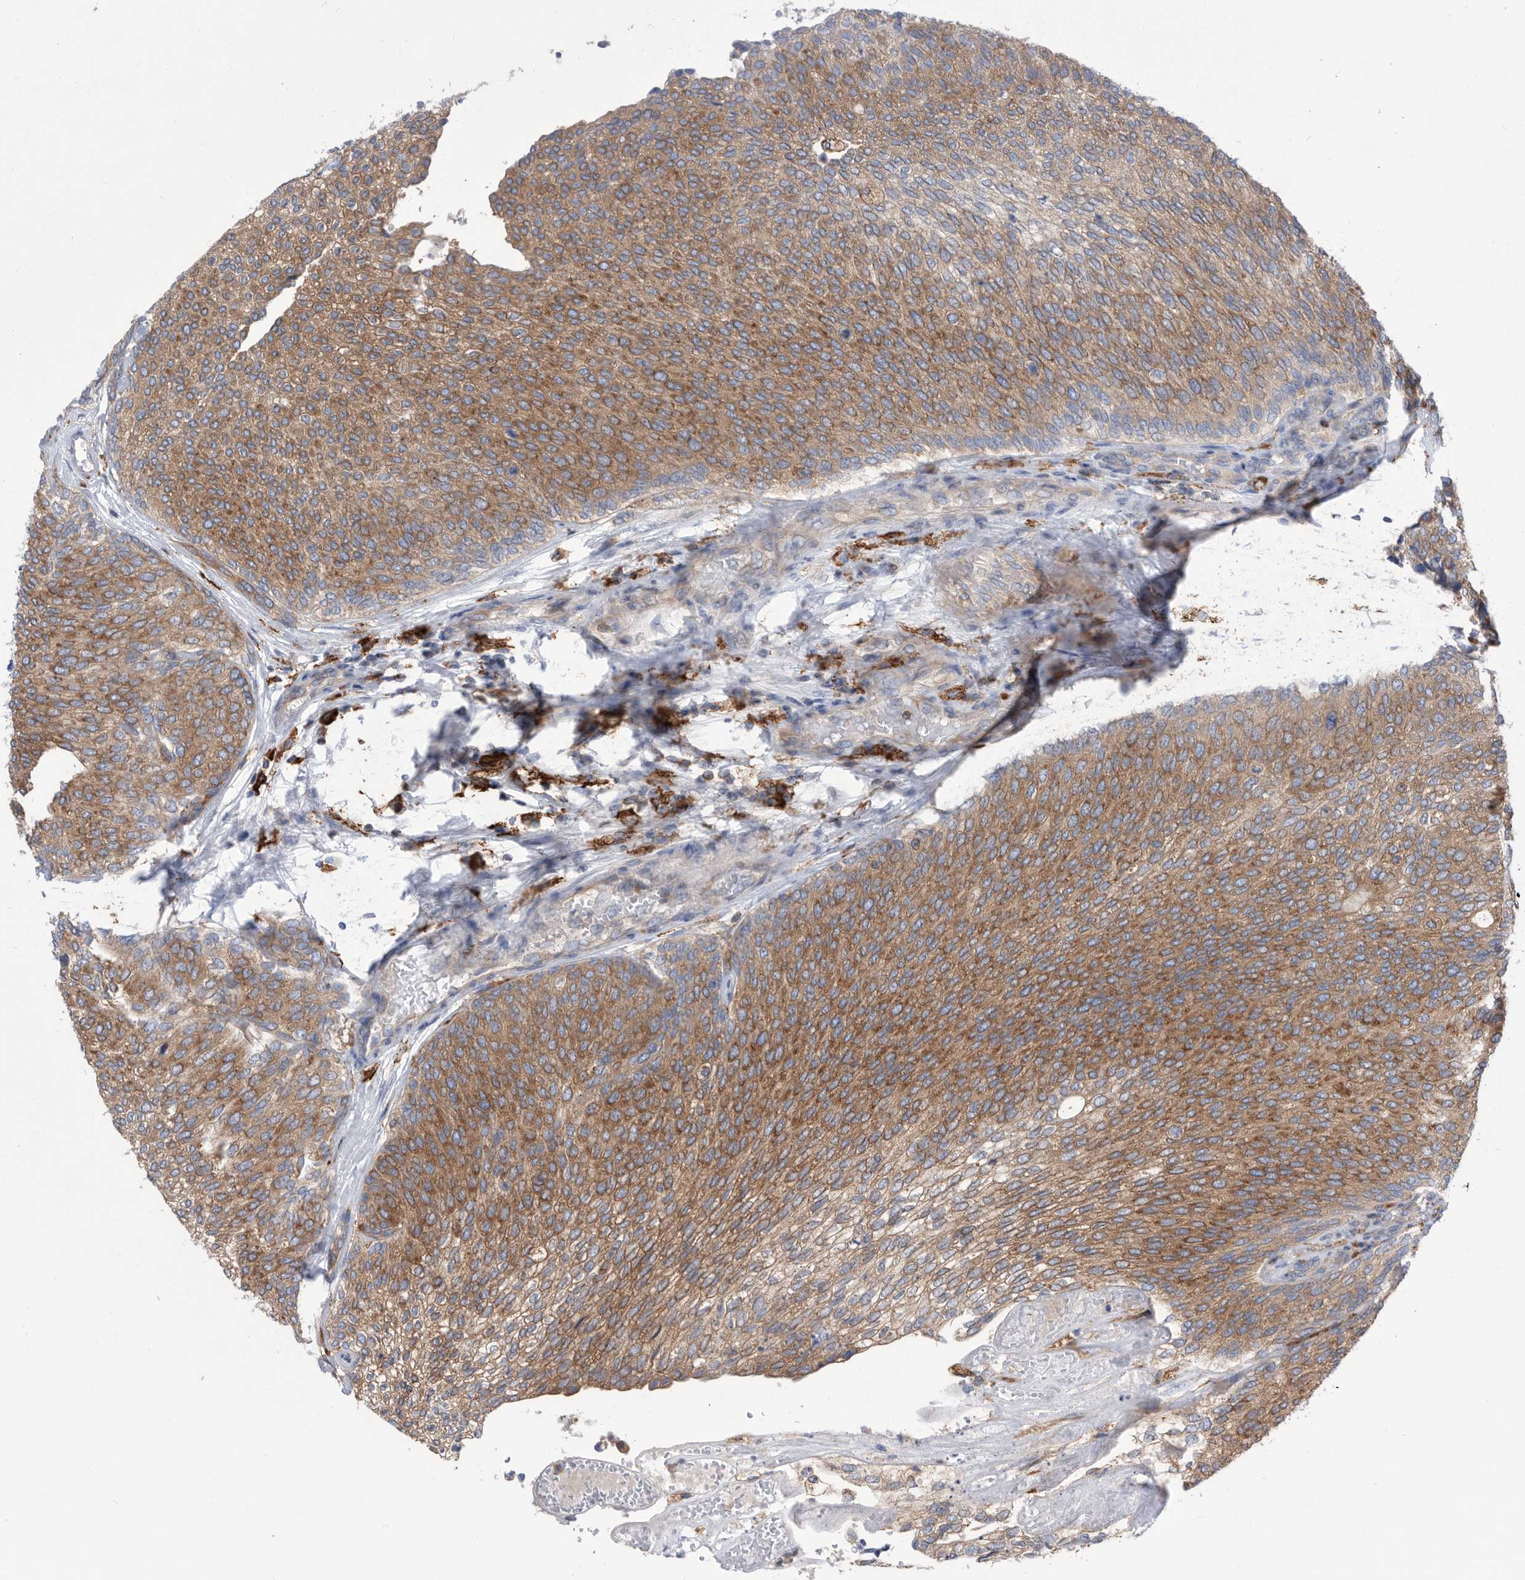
{"staining": {"intensity": "moderate", "quantity": ">75%", "location": "cytoplasmic/membranous"}, "tissue": "urothelial cancer", "cell_type": "Tumor cells", "image_type": "cancer", "snomed": [{"axis": "morphology", "description": "Urothelial carcinoma, Low grade"}, {"axis": "topography", "description": "Urinary bladder"}], "caption": "Protein staining shows moderate cytoplasmic/membranous expression in approximately >75% of tumor cells in urothelial carcinoma (low-grade). The staining was performed using DAB (3,3'-diaminobenzidine), with brown indicating positive protein expression. Nuclei are stained blue with hematoxylin.", "gene": "SMG7", "patient": {"sex": "female", "age": 79}}